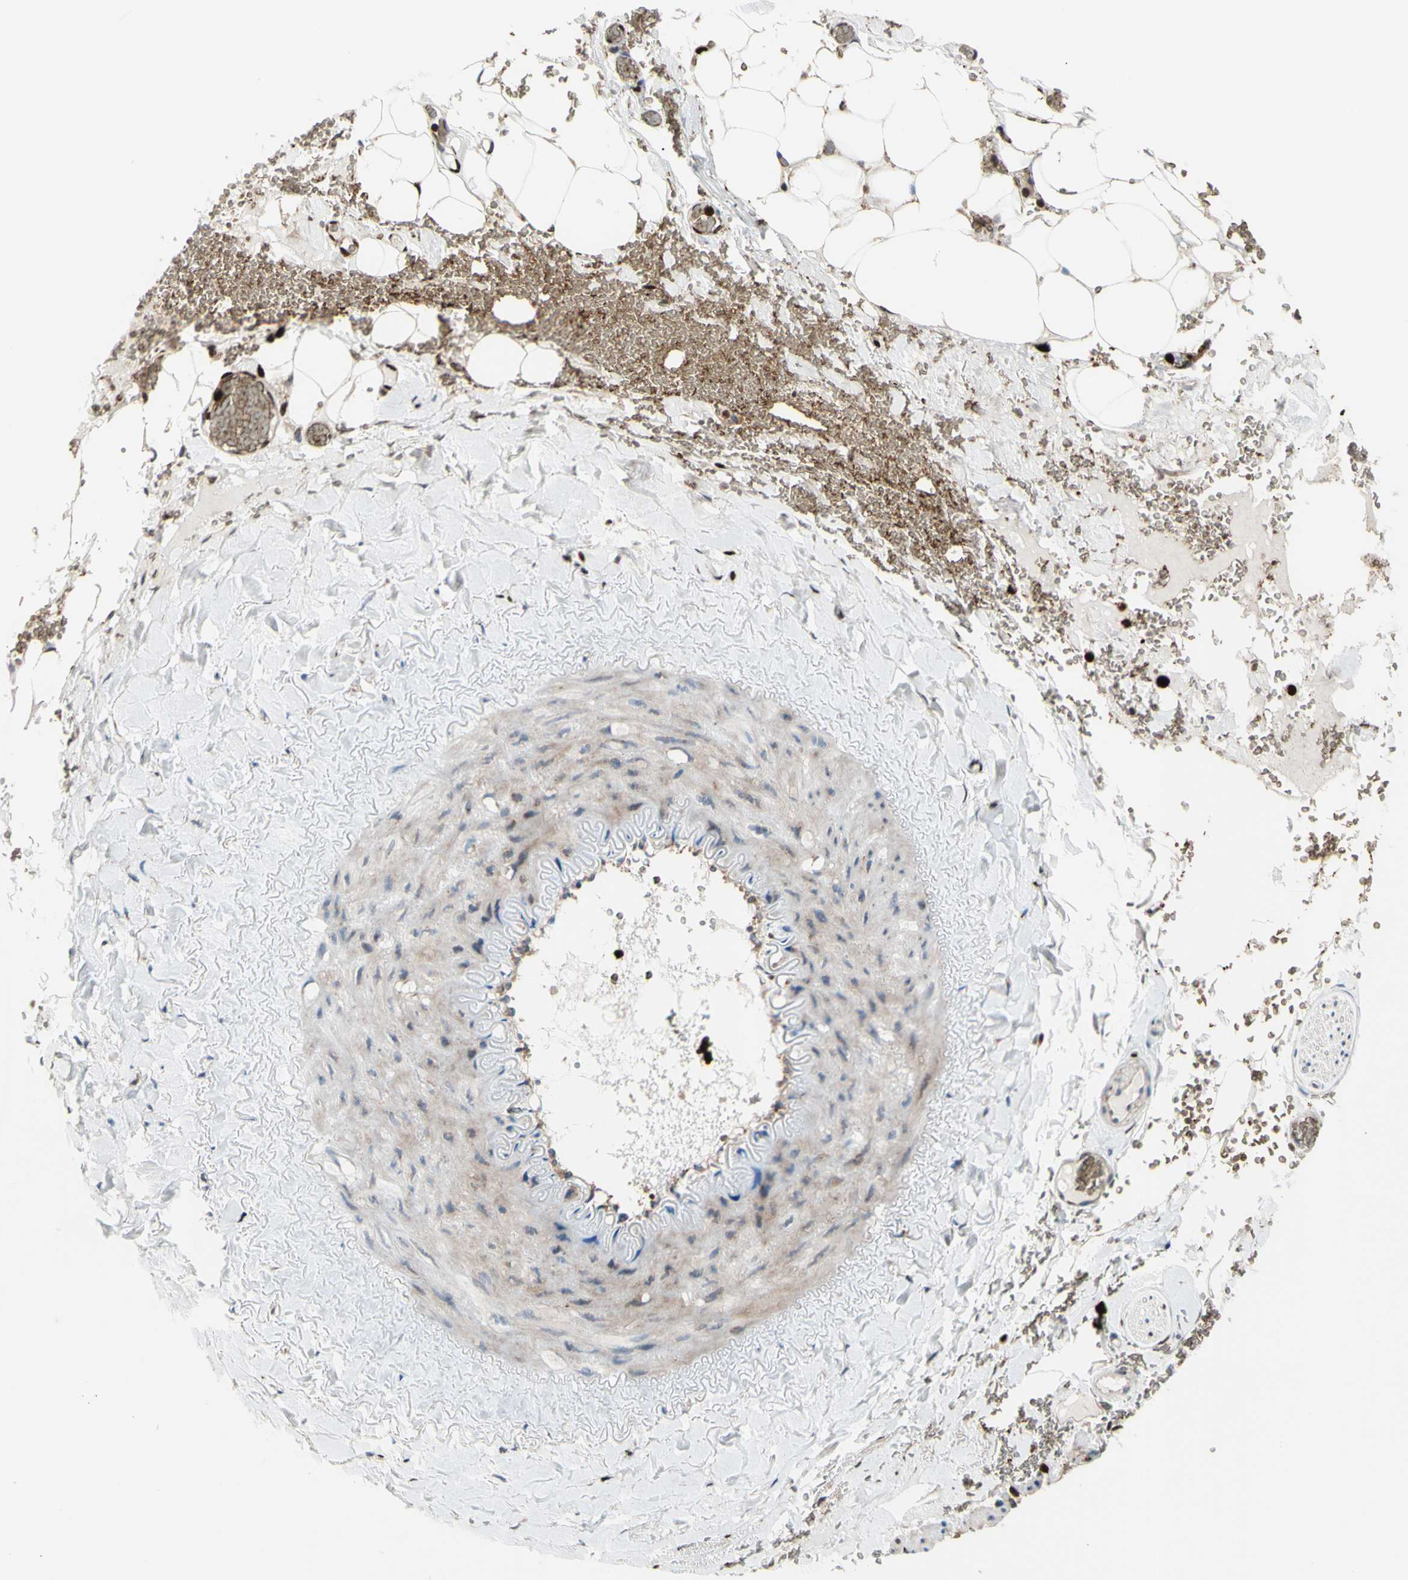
{"staining": {"intensity": "weak", "quantity": ">75%", "location": "cytoplasmic/membranous"}, "tissue": "adipose tissue", "cell_type": "Adipocytes", "image_type": "normal", "snomed": [{"axis": "morphology", "description": "Normal tissue, NOS"}, {"axis": "topography", "description": "Peripheral nerve tissue"}], "caption": "A low amount of weak cytoplasmic/membranous expression is identified in about >75% of adipocytes in unremarkable adipose tissue. The staining was performed using DAB to visualize the protein expression in brown, while the nuclei were stained in blue with hematoxylin (Magnification: 20x).", "gene": "USP9X", "patient": {"sex": "male", "age": 70}}